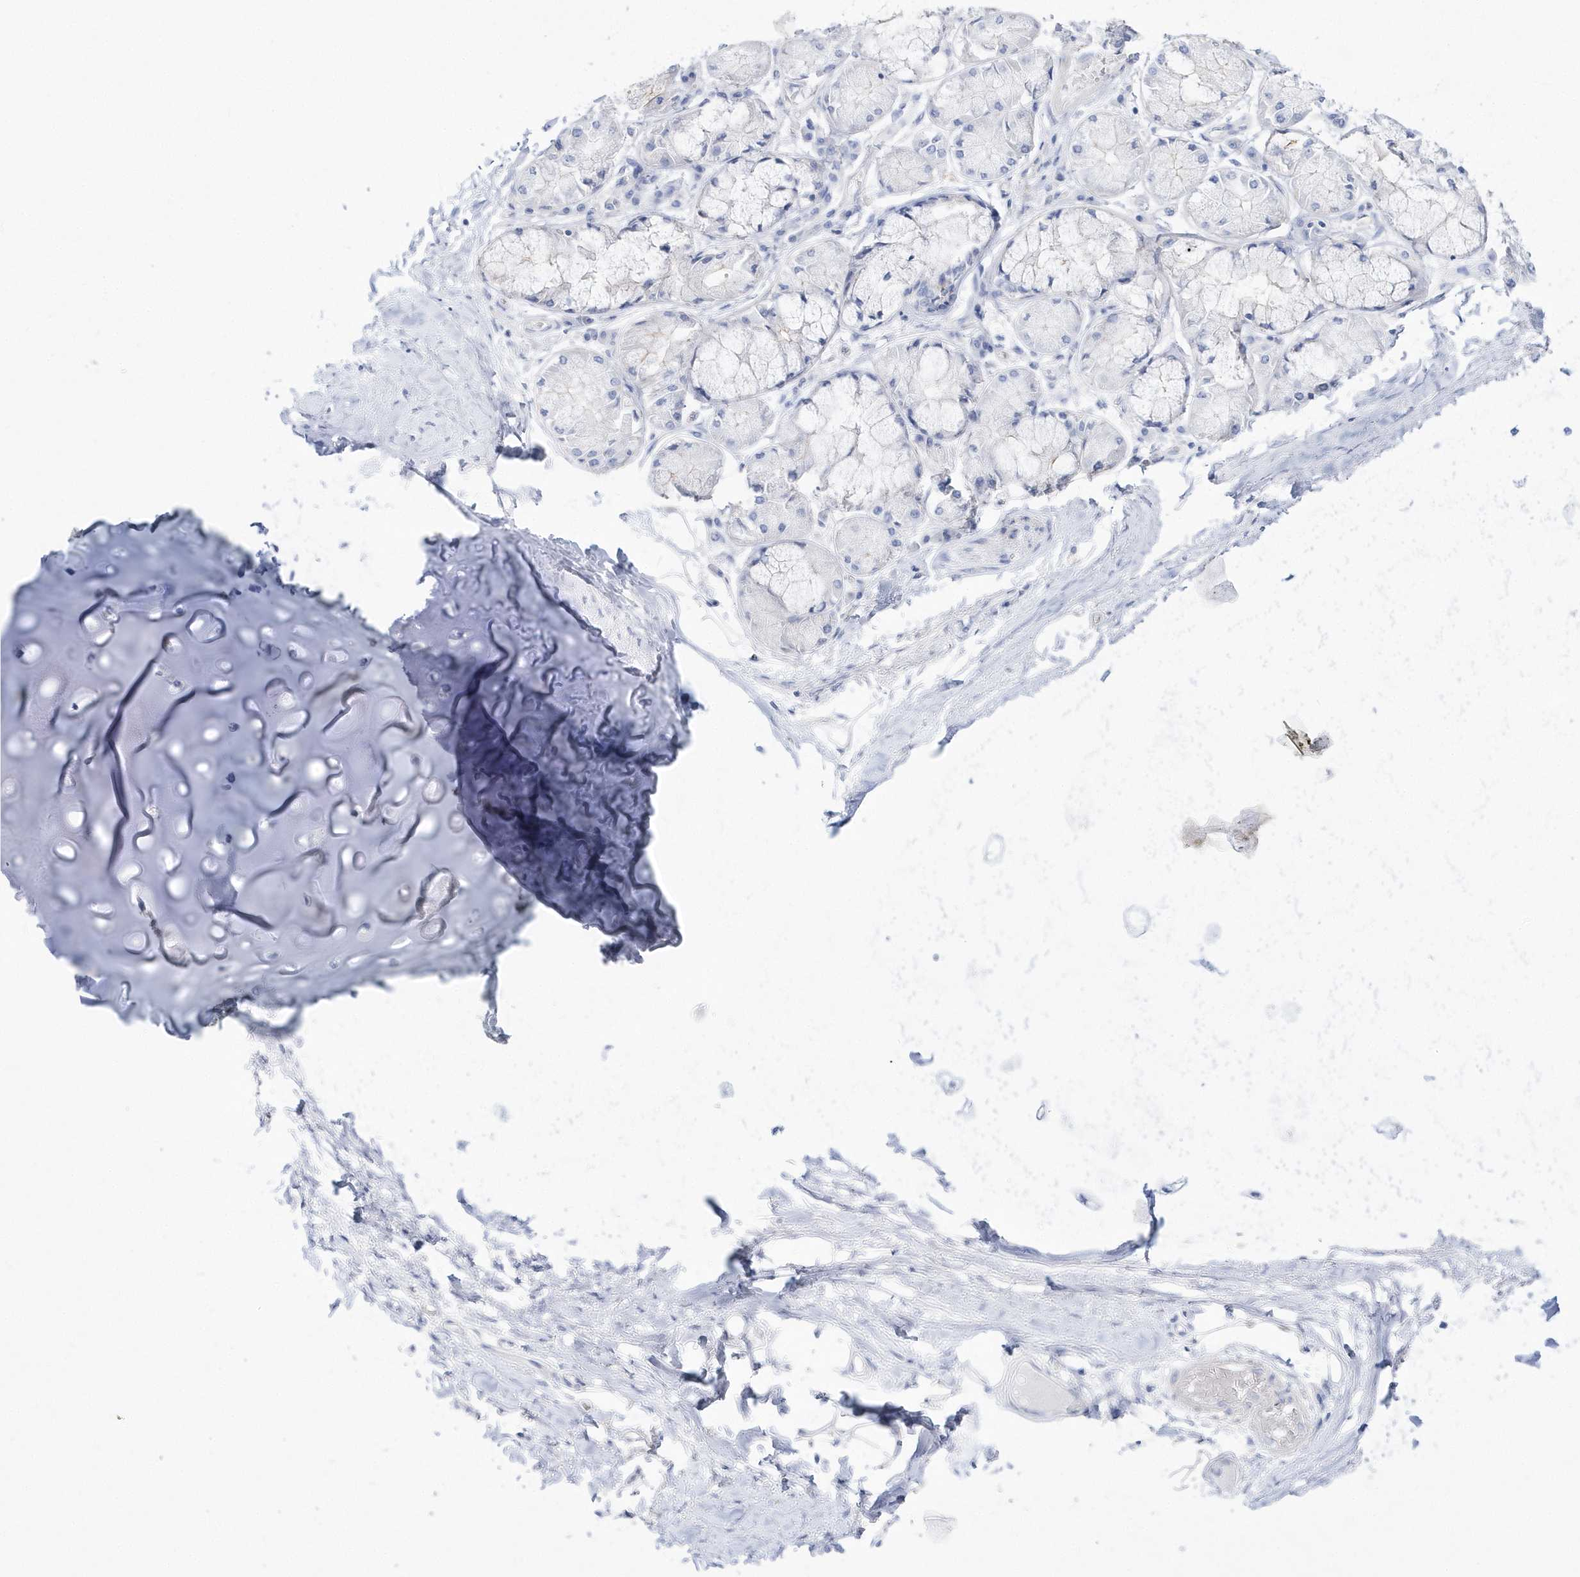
{"staining": {"intensity": "negative", "quantity": "none", "location": "none"}, "tissue": "adipose tissue", "cell_type": "Adipocytes", "image_type": "normal", "snomed": [{"axis": "morphology", "description": "Normal tissue, NOS"}, {"axis": "topography", "description": "Cartilage tissue"}, {"axis": "topography", "description": "Bronchus"}, {"axis": "topography", "description": "Lung"}, {"axis": "topography", "description": "Peripheral nerve tissue"}], "caption": "Immunohistochemistry micrograph of benign adipose tissue: human adipose tissue stained with DAB exhibits no significant protein expression in adipocytes.", "gene": "TMCO6", "patient": {"sex": "female", "age": 49}}